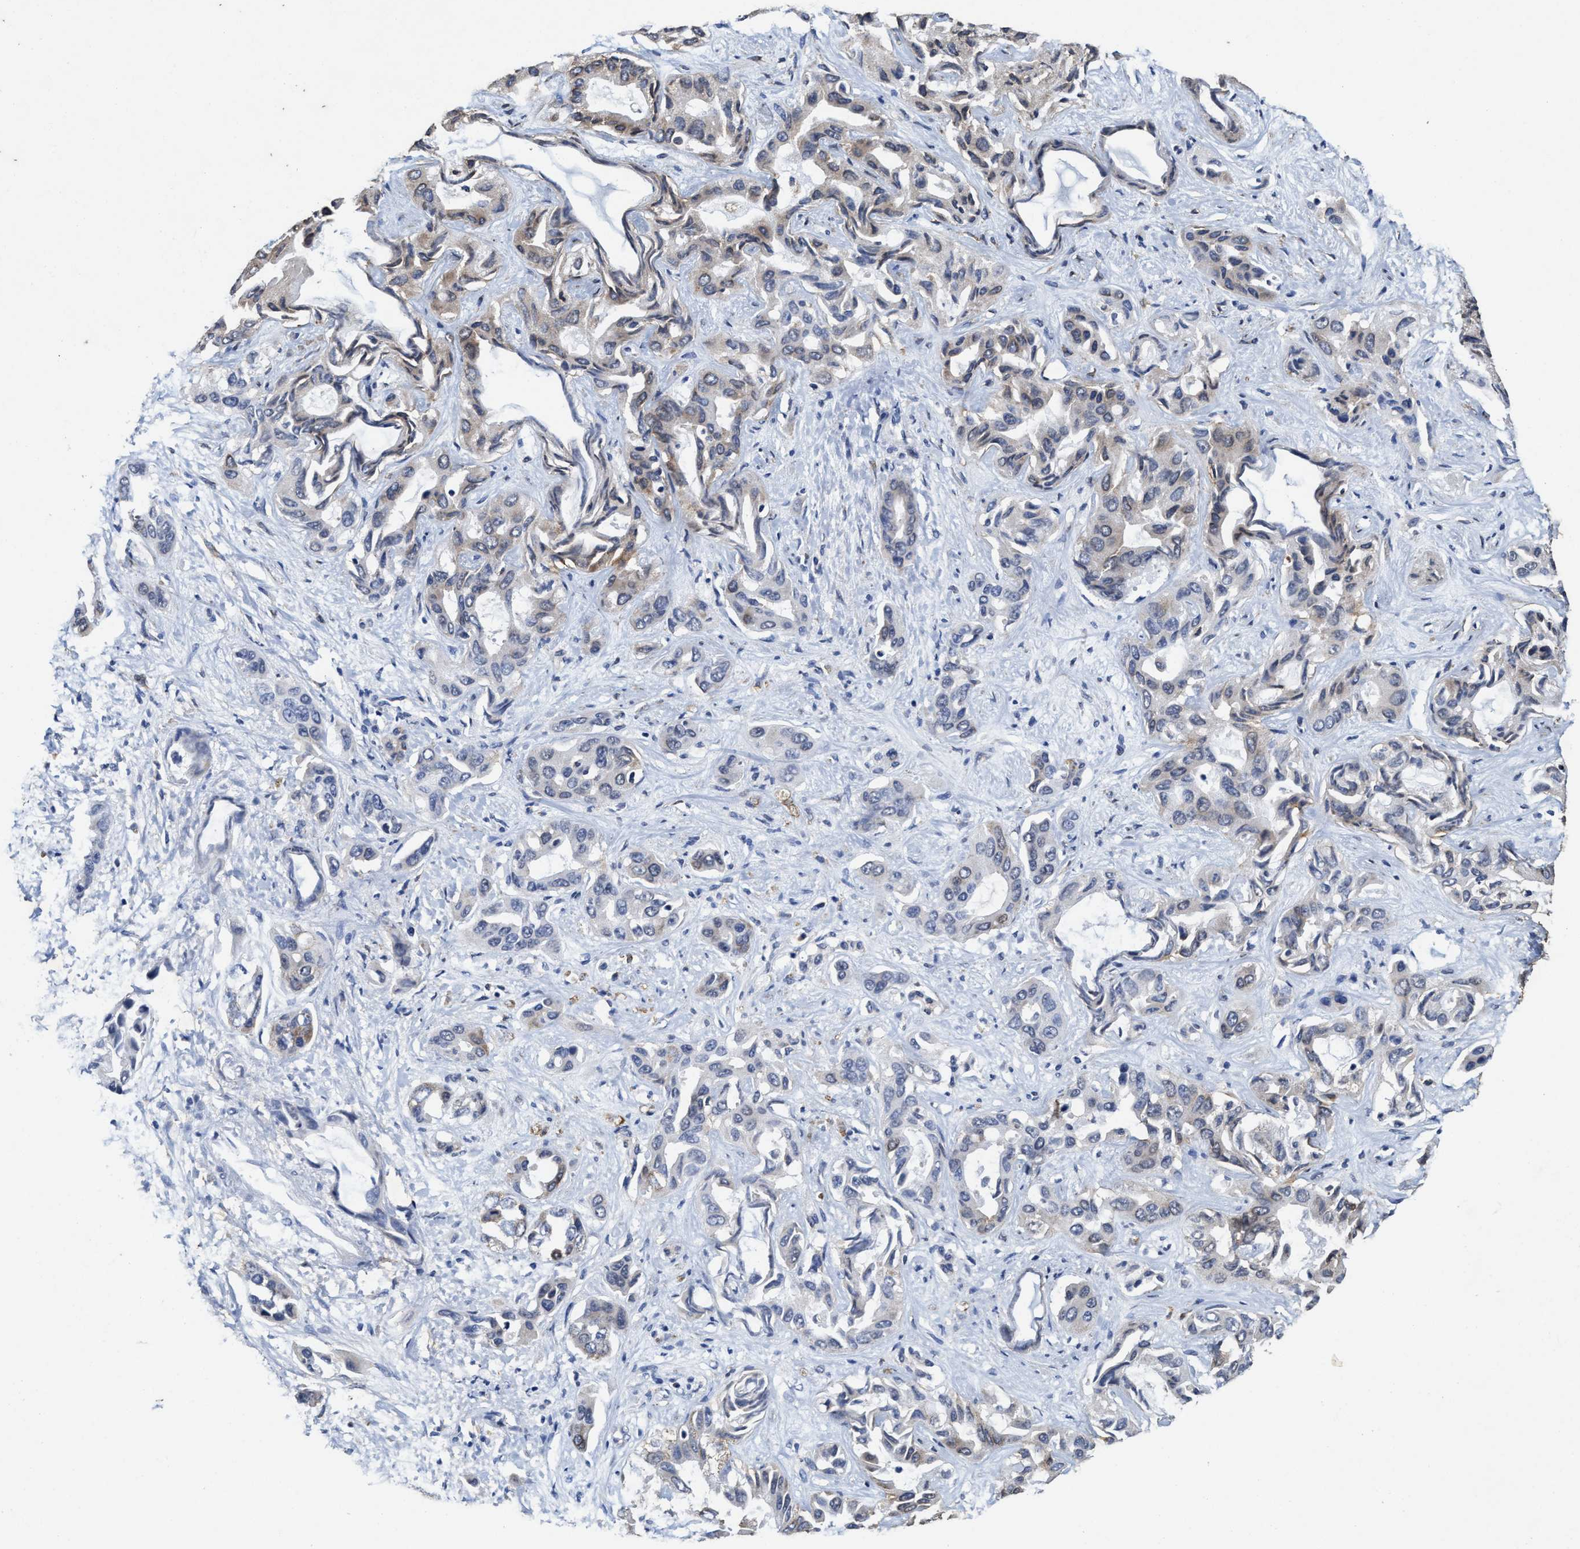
{"staining": {"intensity": "weak", "quantity": "<25%", "location": "cytoplasmic/membranous"}, "tissue": "liver cancer", "cell_type": "Tumor cells", "image_type": "cancer", "snomed": [{"axis": "morphology", "description": "Cholangiocarcinoma"}, {"axis": "topography", "description": "Liver"}], "caption": "Immunohistochemical staining of human liver cancer (cholangiocarcinoma) shows no significant staining in tumor cells.", "gene": "SFXN4", "patient": {"sex": "female", "age": 52}}